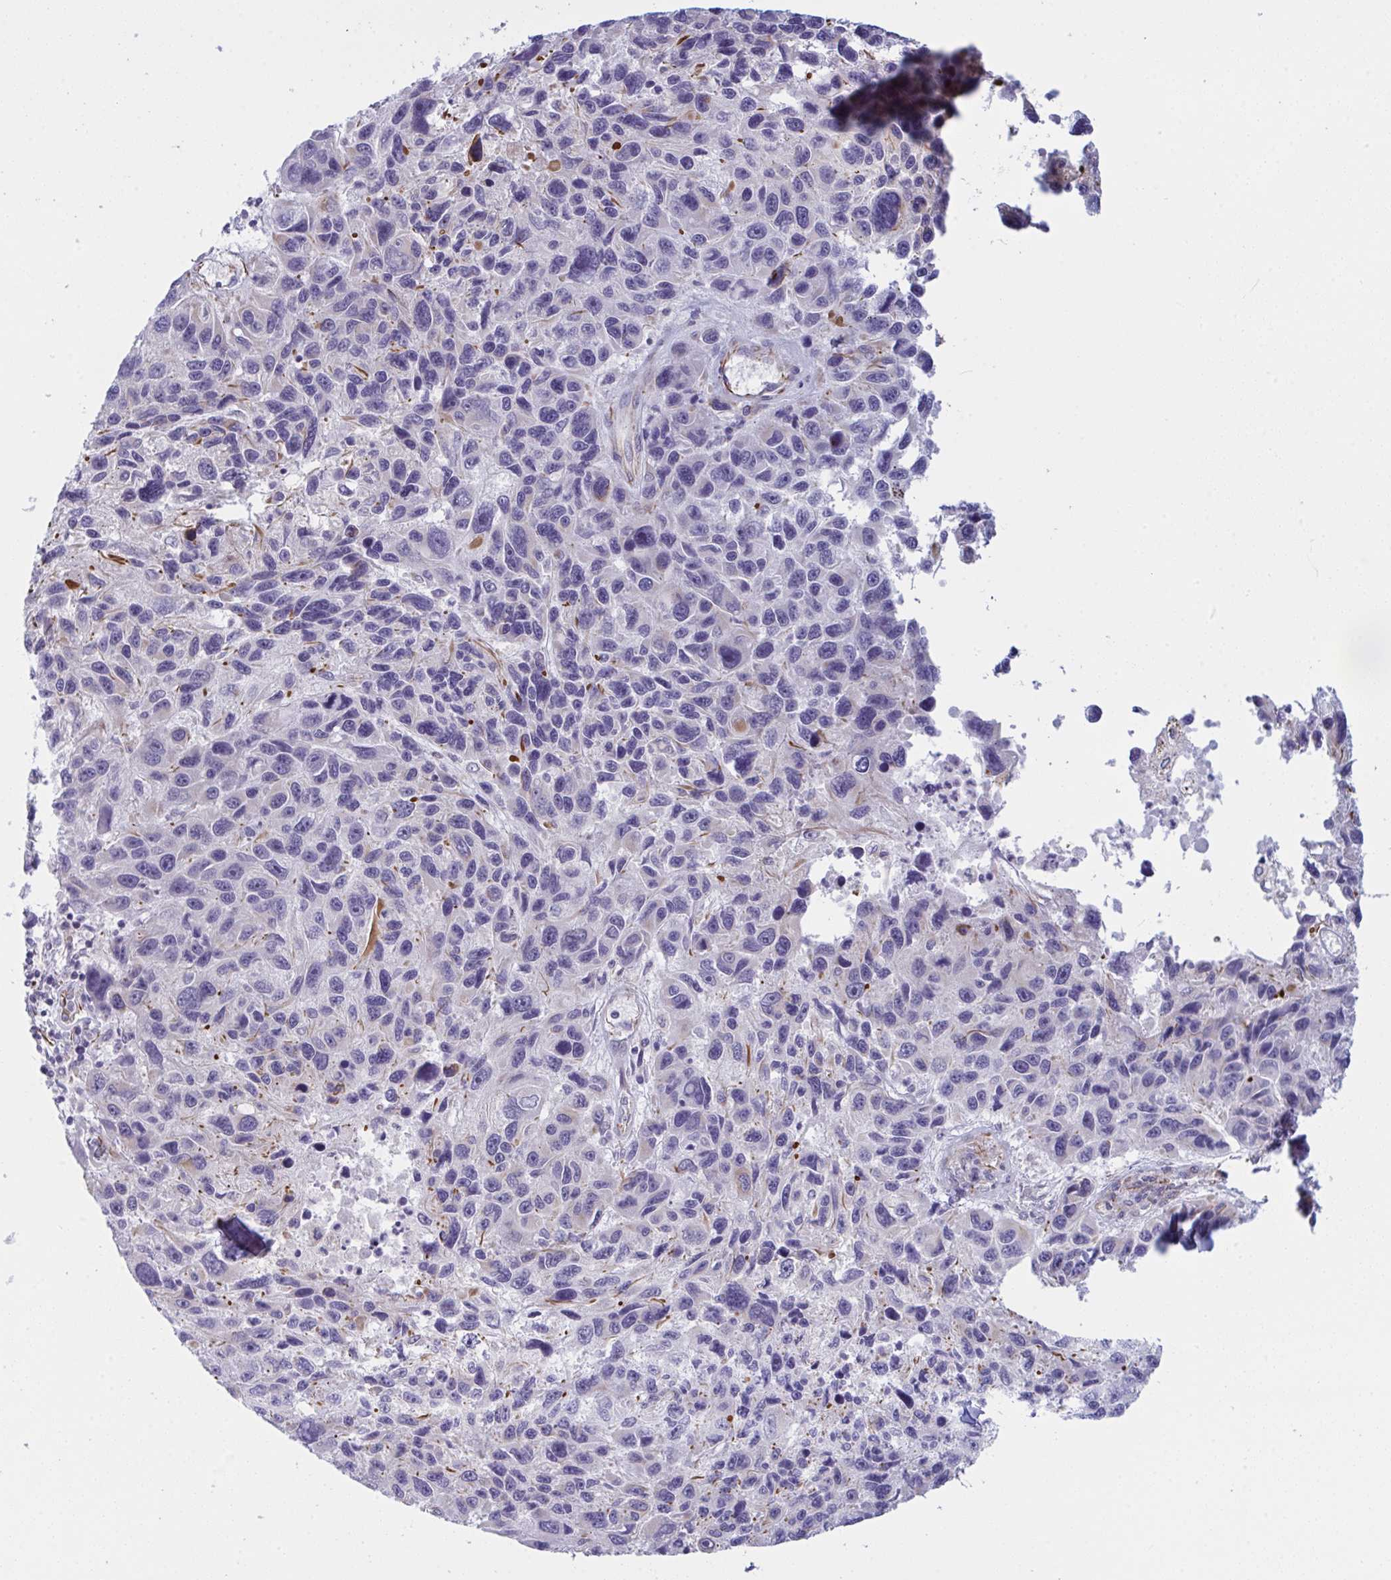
{"staining": {"intensity": "negative", "quantity": "none", "location": "none"}, "tissue": "melanoma", "cell_type": "Tumor cells", "image_type": "cancer", "snomed": [{"axis": "morphology", "description": "Malignant melanoma, NOS"}, {"axis": "topography", "description": "Skin"}], "caption": "Malignant melanoma was stained to show a protein in brown. There is no significant staining in tumor cells.", "gene": "DCBLD1", "patient": {"sex": "male", "age": 53}}